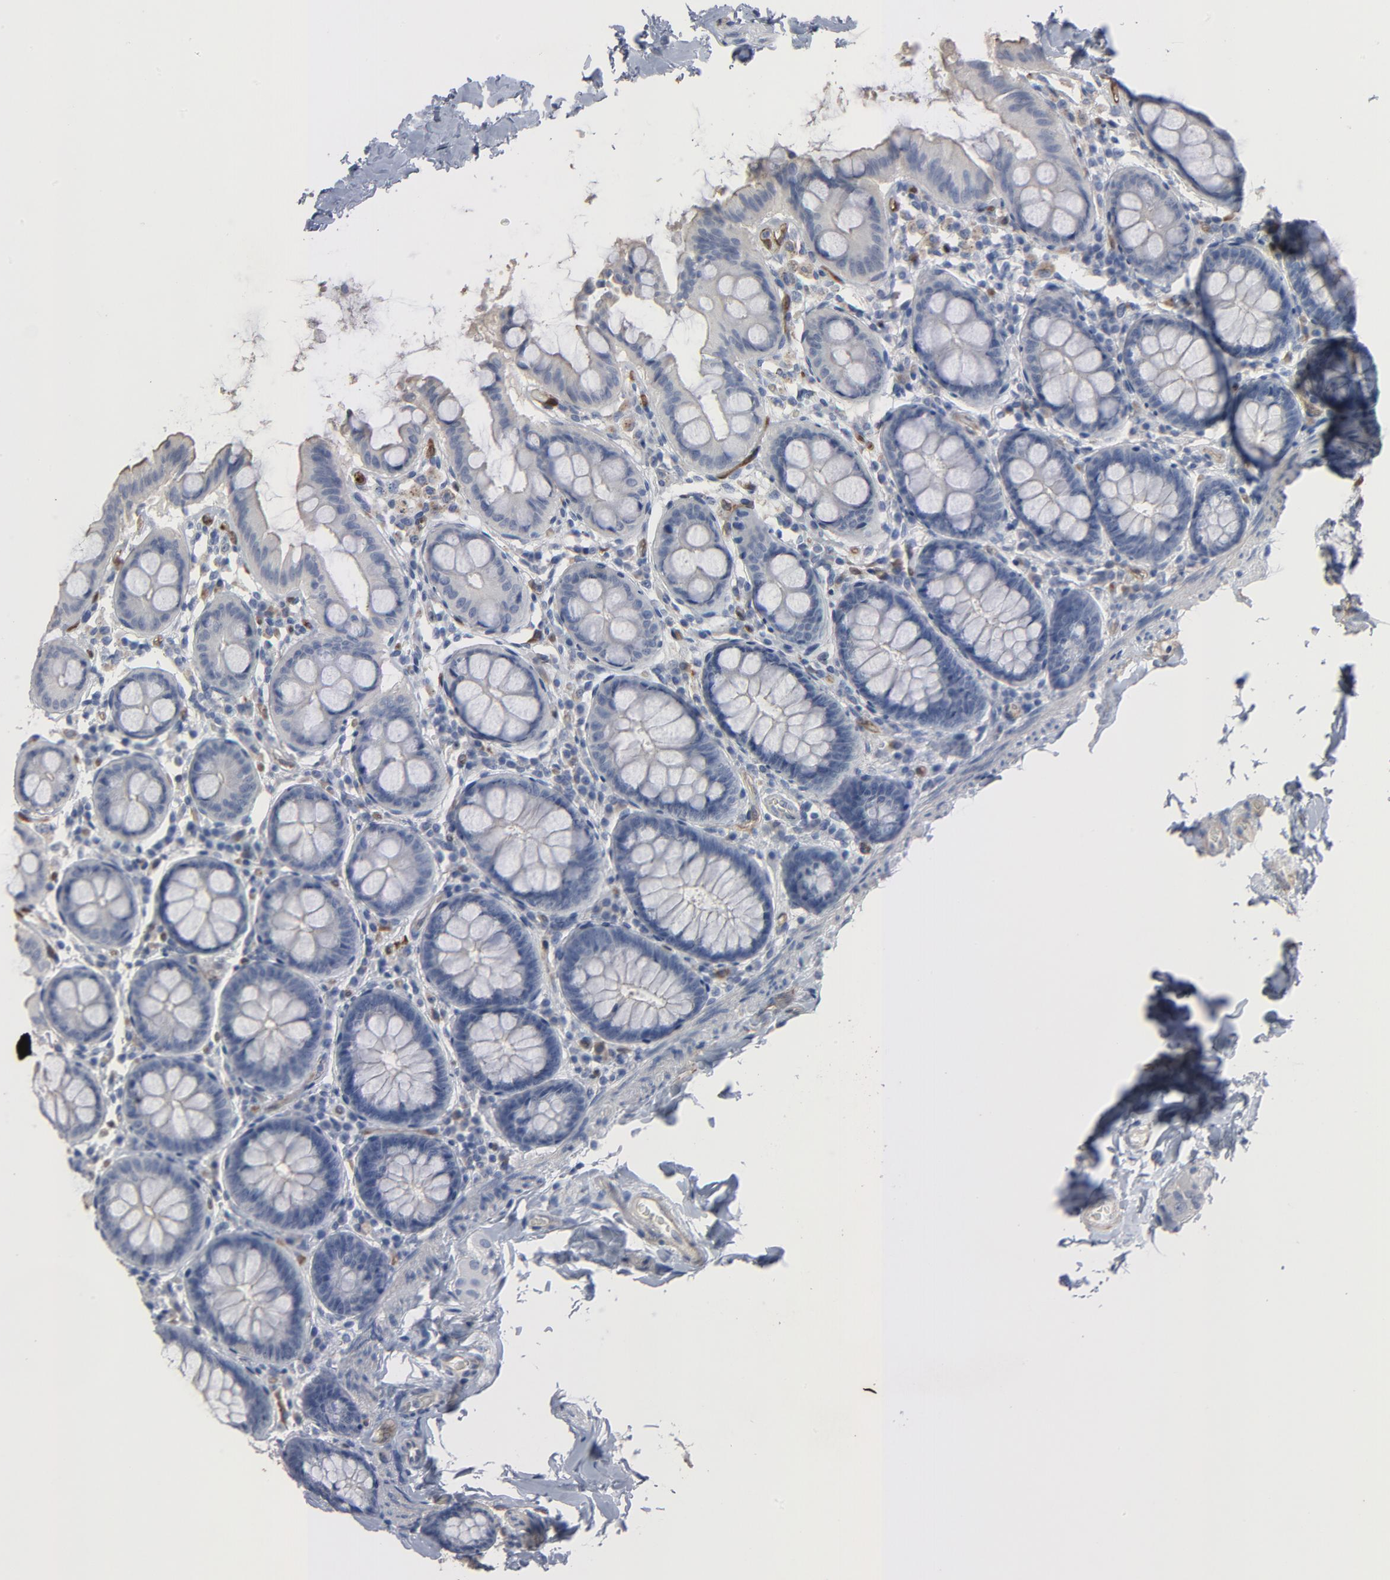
{"staining": {"intensity": "weak", "quantity": ">75%", "location": "cytoplasmic/membranous"}, "tissue": "colon", "cell_type": "Endothelial cells", "image_type": "normal", "snomed": [{"axis": "morphology", "description": "Normal tissue, NOS"}, {"axis": "topography", "description": "Colon"}], "caption": "Immunohistochemical staining of normal human colon displays weak cytoplasmic/membranous protein positivity in approximately >75% of endothelial cells.", "gene": "KDR", "patient": {"sex": "female", "age": 61}}